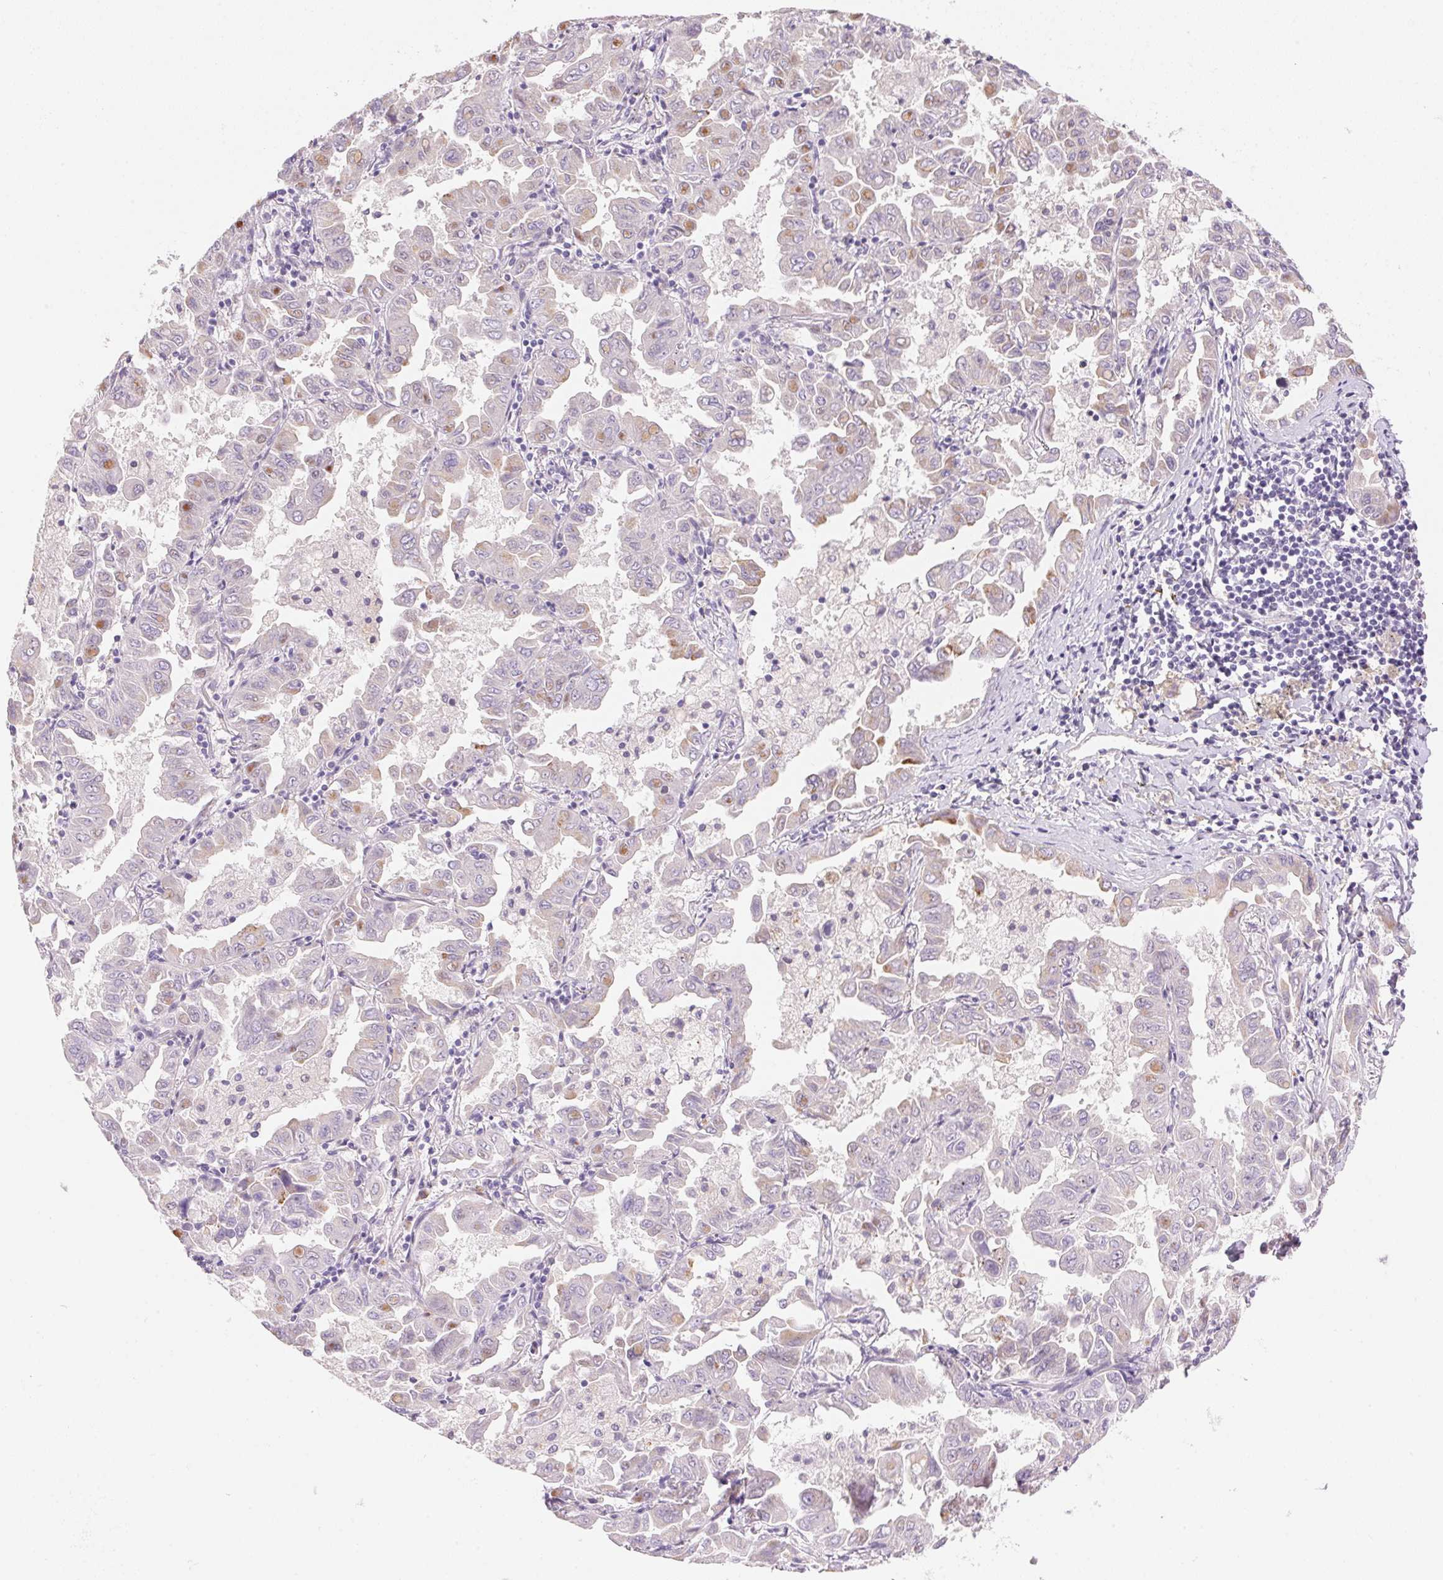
{"staining": {"intensity": "moderate", "quantity": "<25%", "location": "cytoplasmic/membranous"}, "tissue": "lung cancer", "cell_type": "Tumor cells", "image_type": "cancer", "snomed": [{"axis": "morphology", "description": "Adenocarcinoma, NOS"}, {"axis": "topography", "description": "Lung"}], "caption": "A micrograph of human lung adenocarcinoma stained for a protein displays moderate cytoplasmic/membranous brown staining in tumor cells. Using DAB (brown) and hematoxylin (blue) stains, captured at high magnification using brightfield microscopy.", "gene": "TEKT1", "patient": {"sex": "male", "age": 64}}